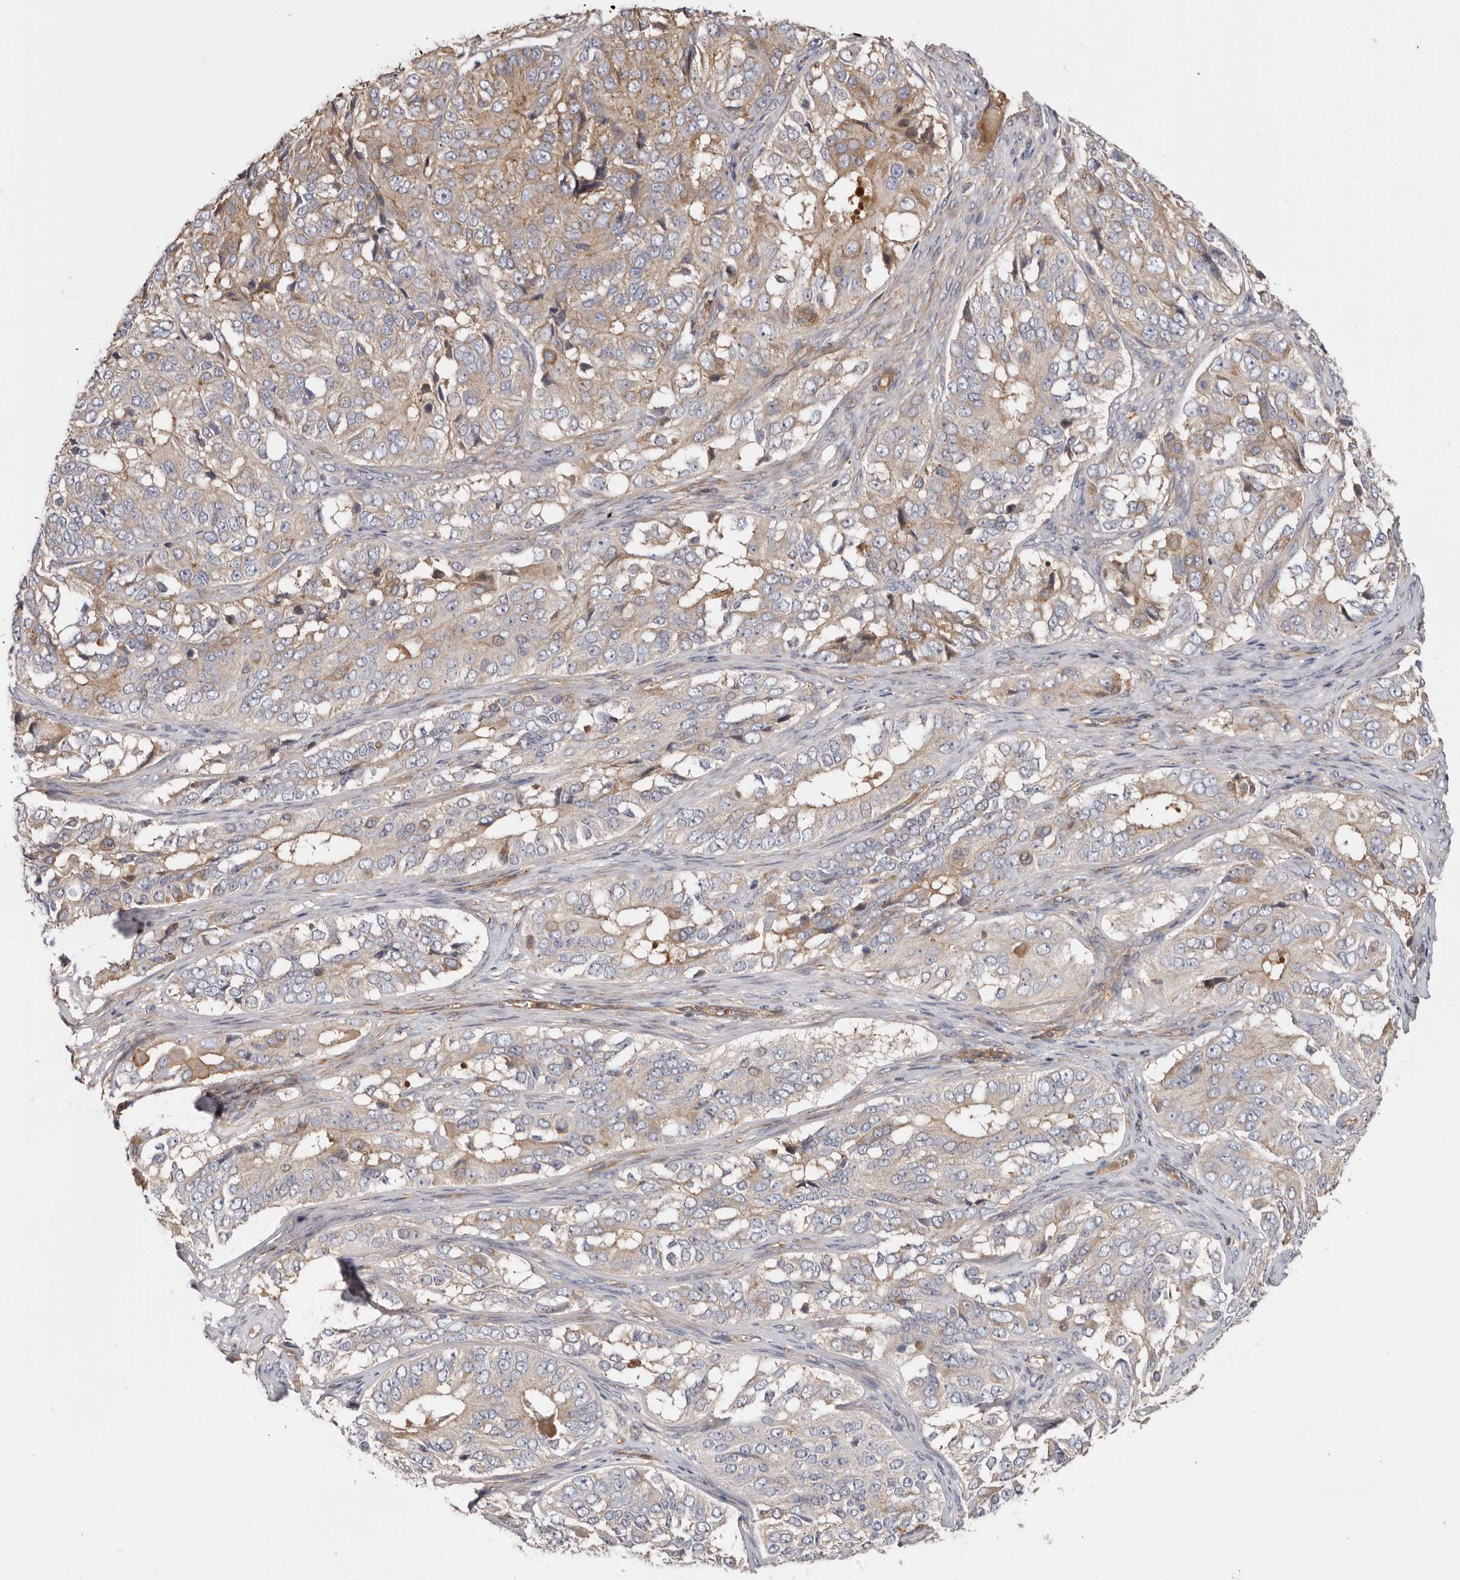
{"staining": {"intensity": "weak", "quantity": "25%-75%", "location": "cytoplasmic/membranous"}, "tissue": "ovarian cancer", "cell_type": "Tumor cells", "image_type": "cancer", "snomed": [{"axis": "morphology", "description": "Carcinoma, endometroid"}, {"axis": "topography", "description": "Ovary"}], "caption": "Protein expression analysis of ovarian cancer demonstrates weak cytoplasmic/membranous staining in about 25%-75% of tumor cells.", "gene": "TMC7", "patient": {"sex": "female", "age": 51}}